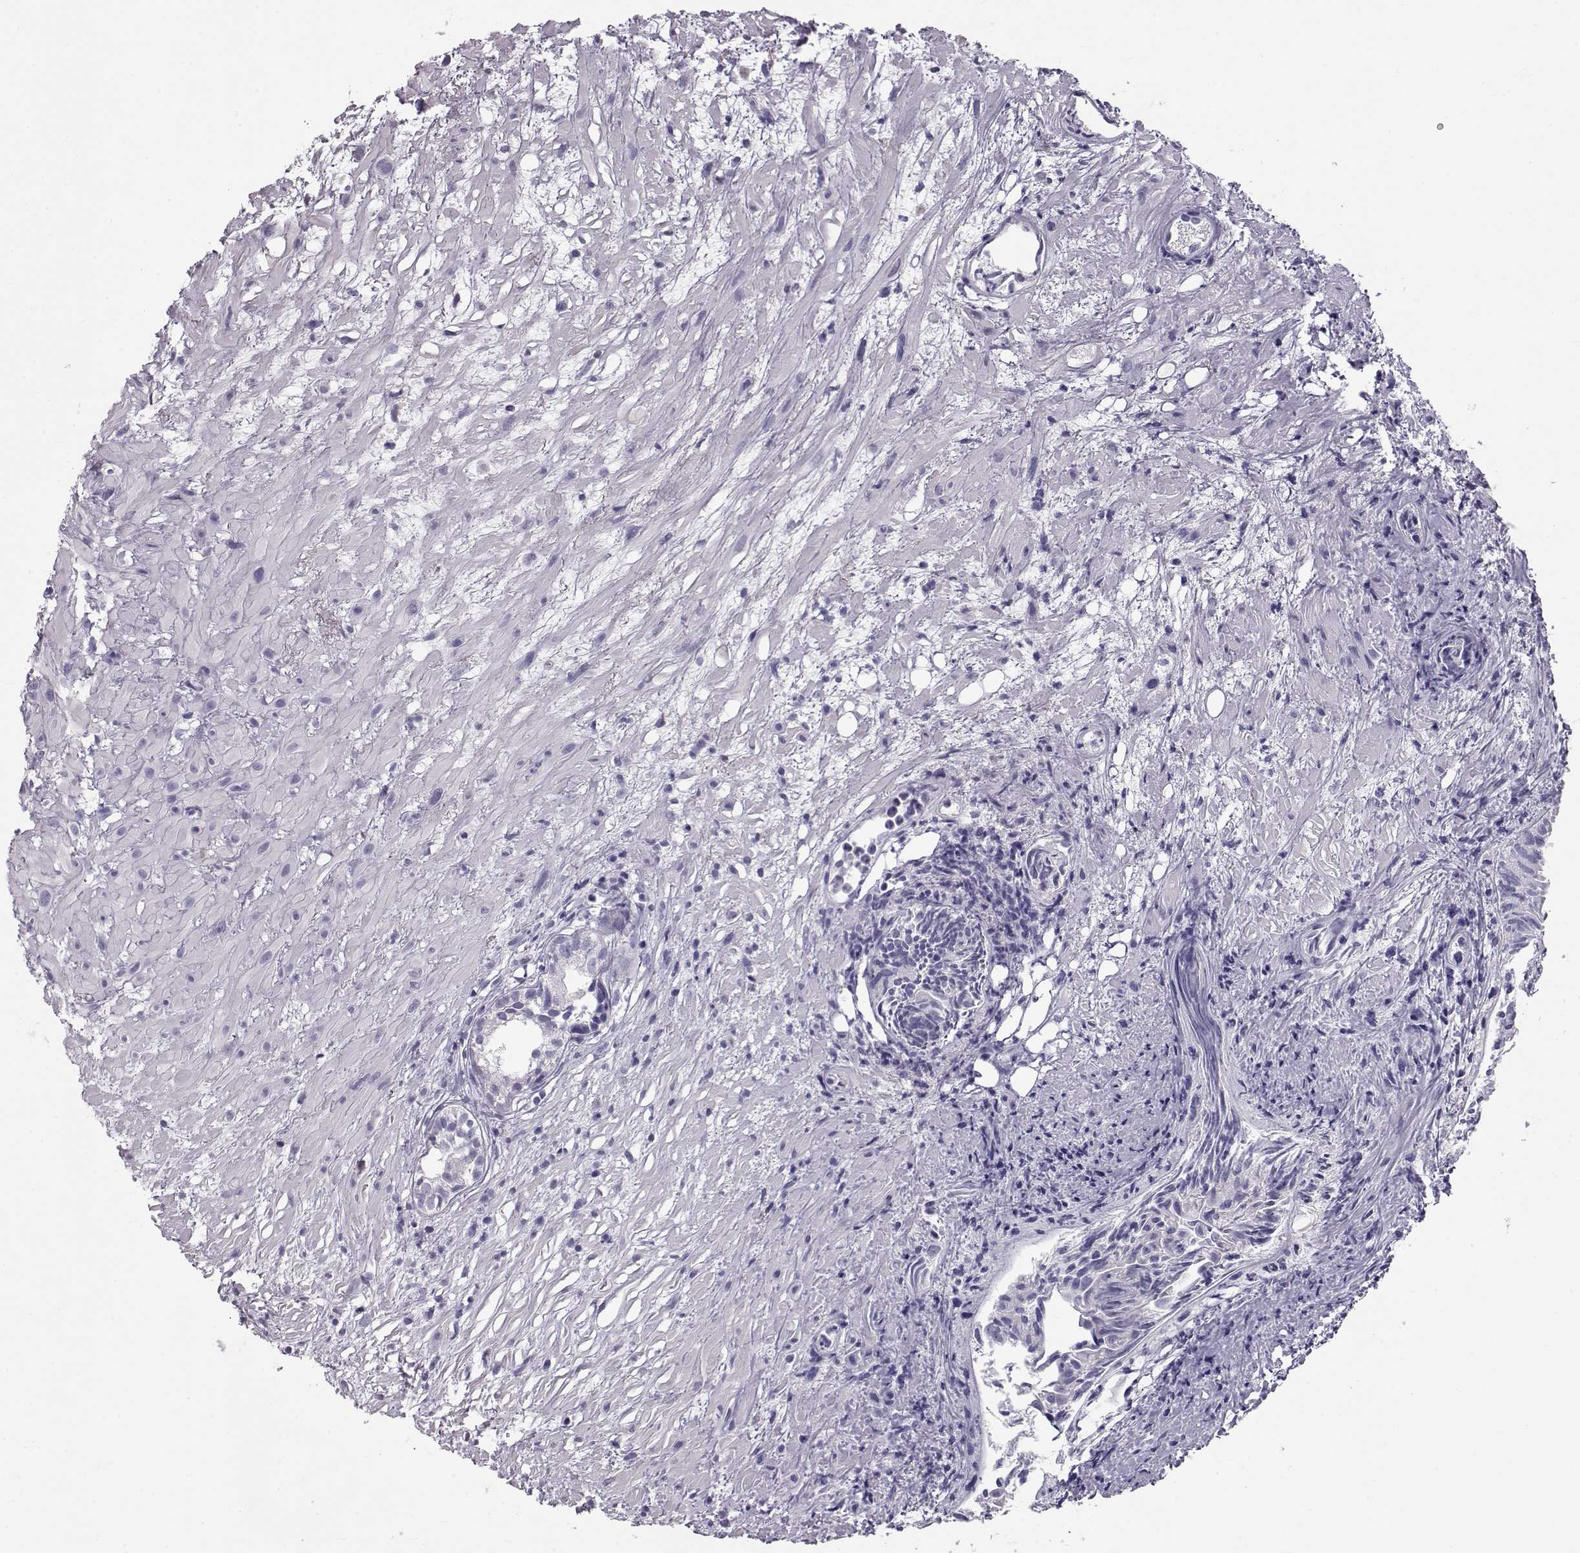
{"staining": {"intensity": "negative", "quantity": "none", "location": "none"}, "tissue": "prostate cancer", "cell_type": "Tumor cells", "image_type": "cancer", "snomed": [{"axis": "morphology", "description": "Adenocarcinoma, High grade"}, {"axis": "topography", "description": "Prostate"}], "caption": "The micrograph demonstrates no staining of tumor cells in prostate cancer (adenocarcinoma (high-grade)).", "gene": "GPR26", "patient": {"sex": "male", "age": 79}}